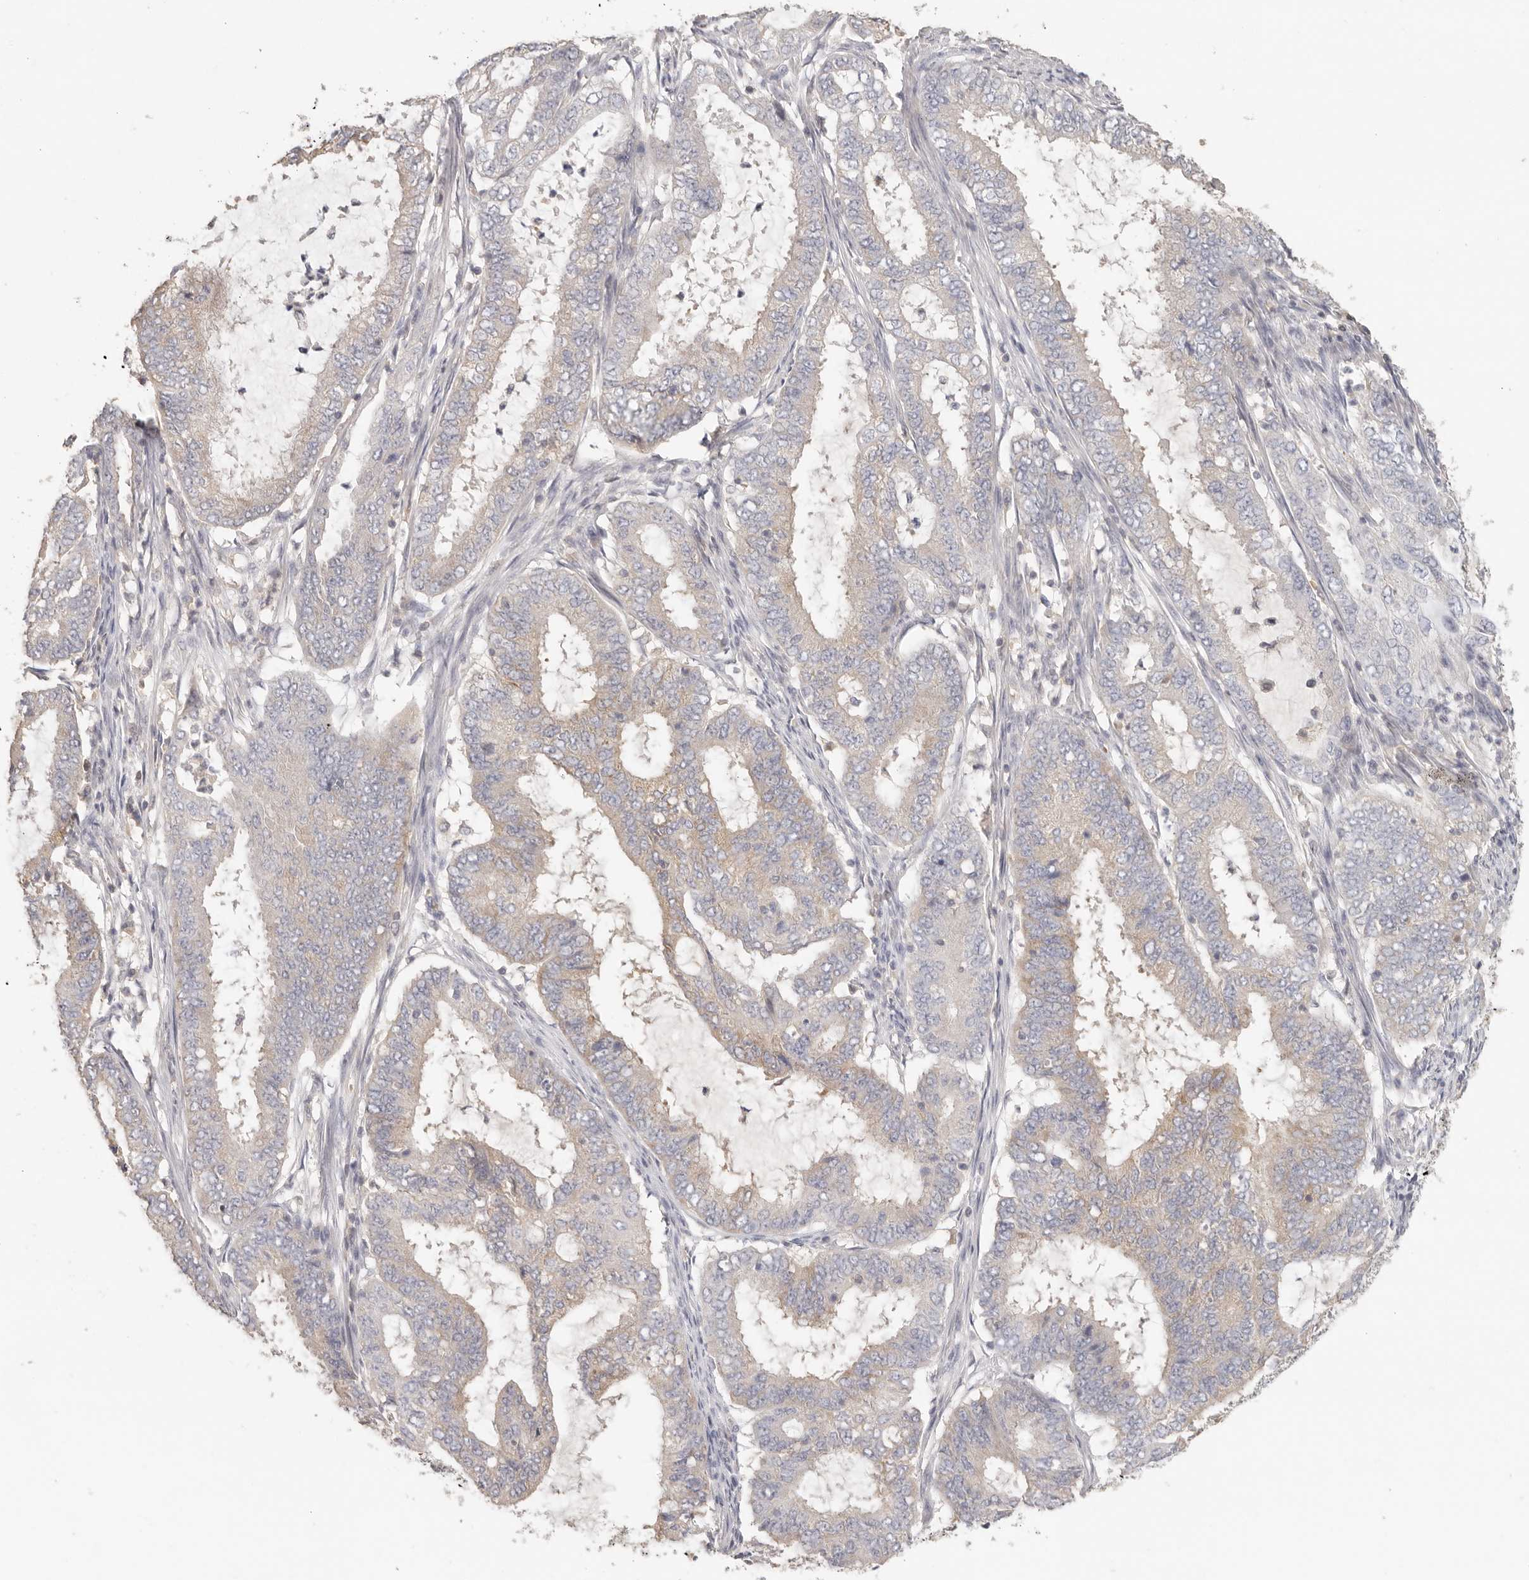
{"staining": {"intensity": "weak", "quantity": "25%-75%", "location": "cytoplasmic/membranous"}, "tissue": "endometrial cancer", "cell_type": "Tumor cells", "image_type": "cancer", "snomed": [{"axis": "morphology", "description": "Adenocarcinoma, NOS"}, {"axis": "topography", "description": "Endometrium"}], "caption": "This histopathology image shows immunohistochemistry staining of endometrial adenocarcinoma, with low weak cytoplasmic/membranous expression in approximately 25%-75% of tumor cells.", "gene": "CSK", "patient": {"sex": "female", "age": 51}}